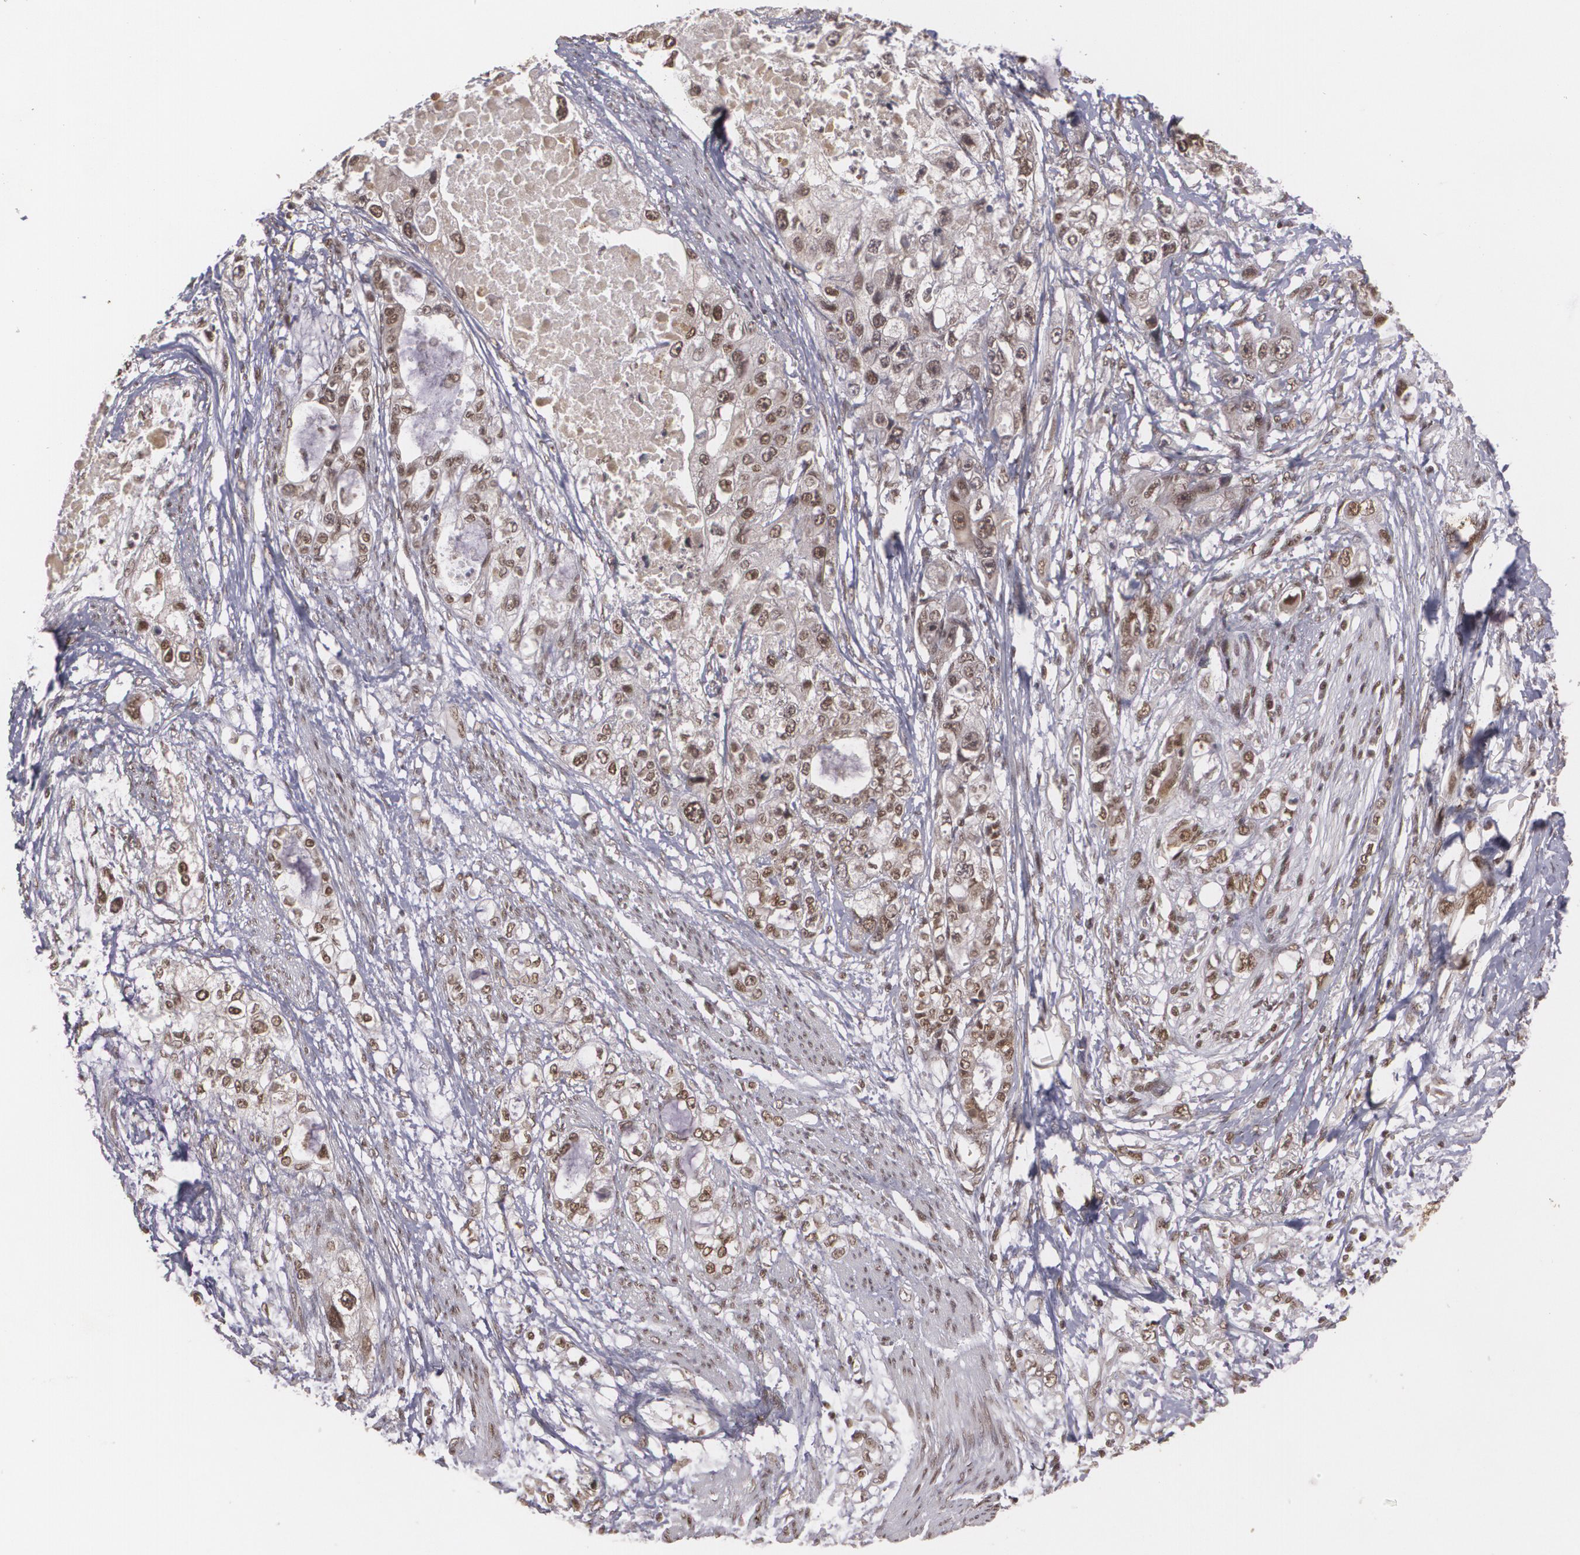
{"staining": {"intensity": "moderate", "quantity": ">75%", "location": "cytoplasmic/membranous,nuclear"}, "tissue": "stomach cancer", "cell_type": "Tumor cells", "image_type": "cancer", "snomed": [{"axis": "morphology", "description": "Adenocarcinoma, NOS"}, {"axis": "topography", "description": "Stomach, upper"}], "caption": "About >75% of tumor cells in stomach cancer (adenocarcinoma) display moderate cytoplasmic/membranous and nuclear protein staining as visualized by brown immunohistochemical staining.", "gene": "RXRB", "patient": {"sex": "female", "age": 52}}